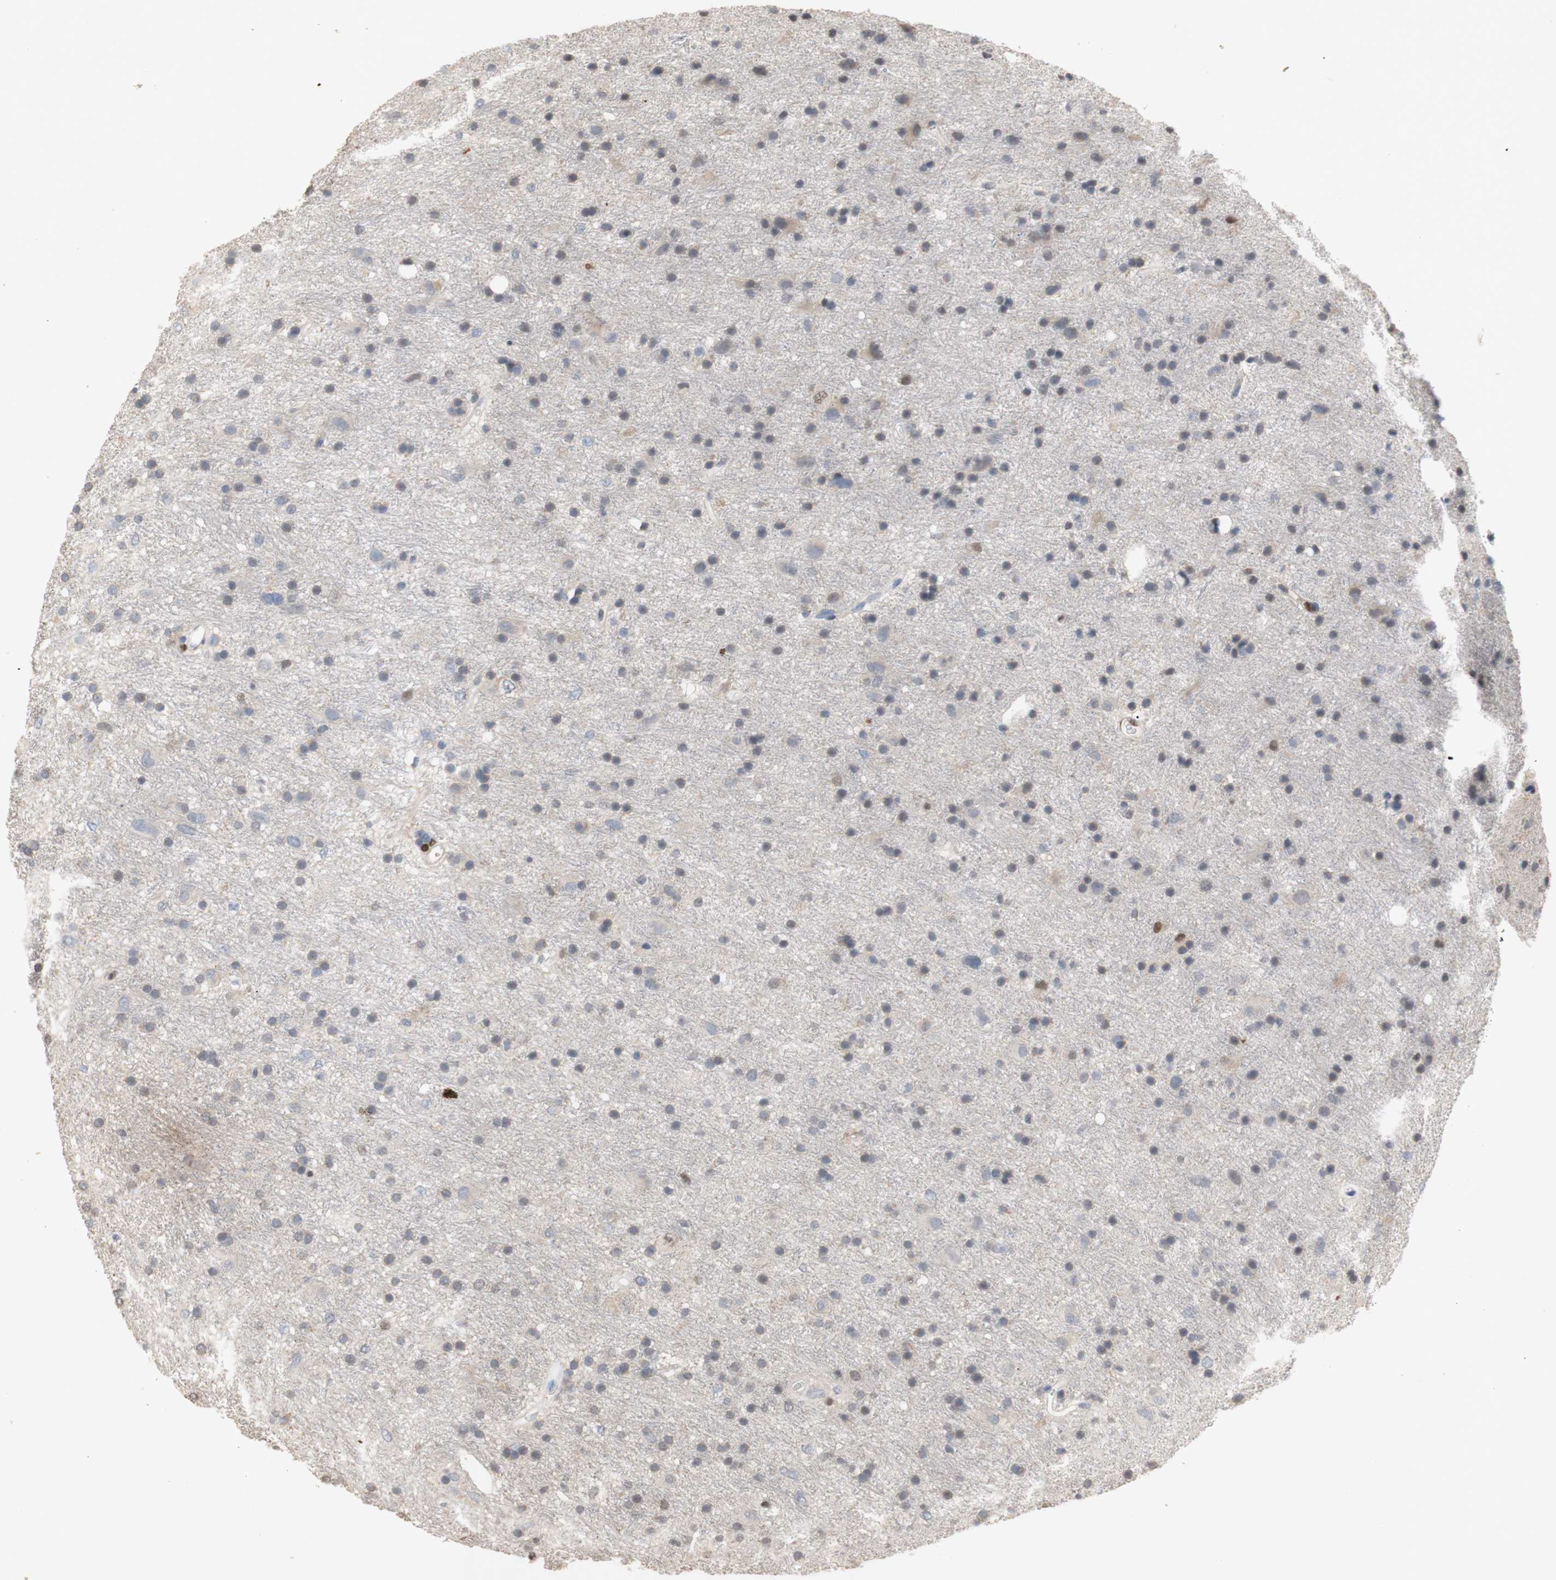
{"staining": {"intensity": "weak", "quantity": "<25%", "location": "nuclear"}, "tissue": "glioma", "cell_type": "Tumor cells", "image_type": "cancer", "snomed": [{"axis": "morphology", "description": "Glioma, malignant, Low grade"}, {"axis": "topography", "description": "Brain"}], "caption": "Tumor cells show no significant staining in low-grade glioma (malignant). (Stains: DAB immunohistochemistry (IHC) with hematoxylin counter stain, Microscopy: brightfield microscopy at high magnification).", "gene": "FOSB", "patient": {"sex": "male", "age": 77}}